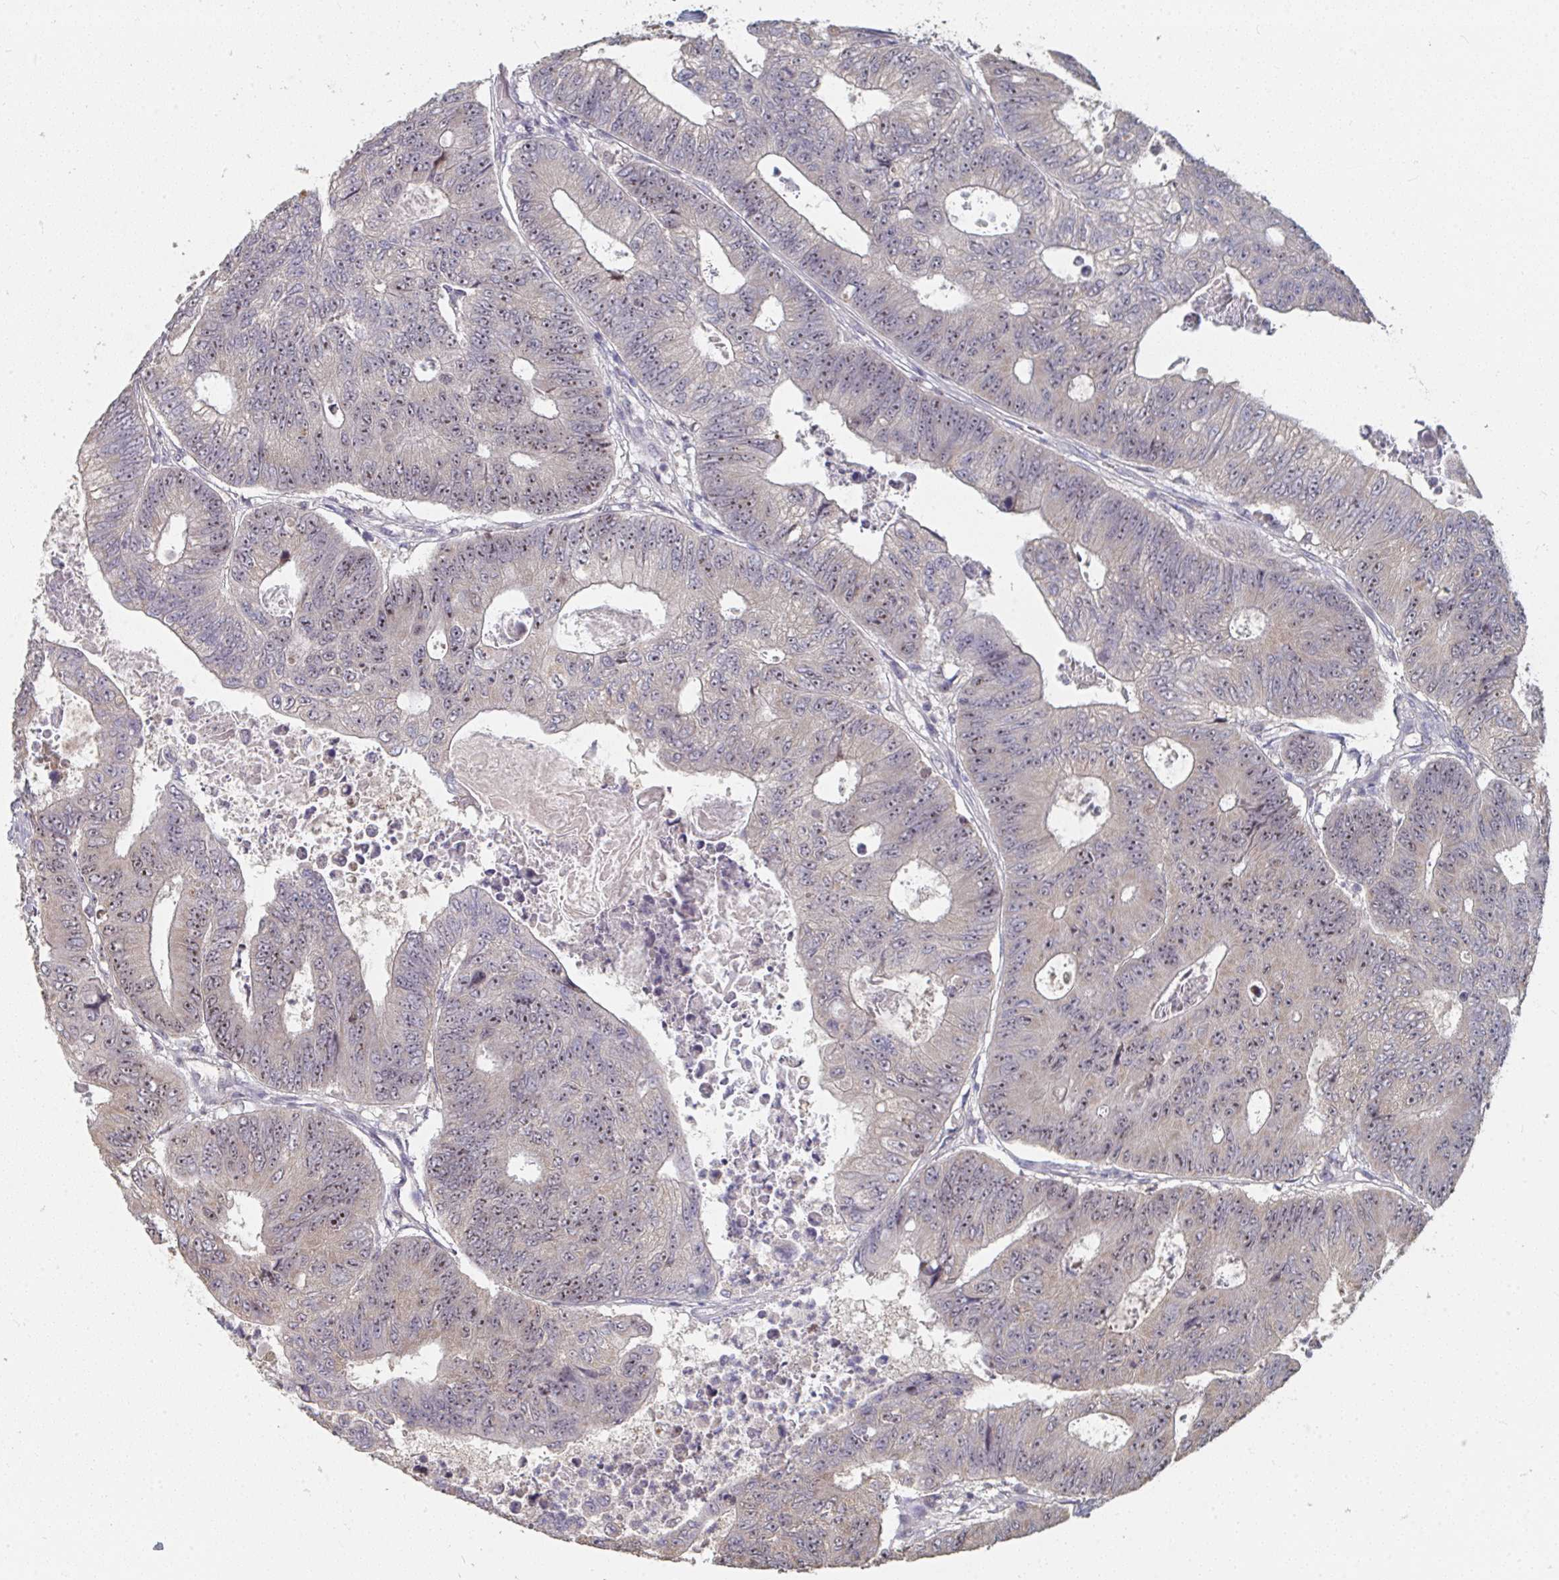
{"staining": {"intensity": "moderate", "quantity": "25%-75%", "location": "cytoplasmic/membranous,nuclear"}, "tissue": "colorectal cancer", "cell_type": "Tumor cells", "image_type": "cancer", "snomed": [{"axis": "morphology", "description": "Adenocarcinoma, NOS"}, {"axis": "topography", "description": "Colon"}], "caption": "Immunohistochemistry (DAB (3,3'-diaminobenzidine)) staining of colorectal cancer (adenocarcinoma) reveals moderate cytoplasmic/membranous and nuclear protein positivity in about 25%-75% of tumor cells. The staining was performed using DAB (3,3'-diaminobenzidine) to visualize the protein expression in brown, while the nuclei were stained in blue with hematoxylin (Magnification: 20x).", "gene": "LIX1", "patient": {"sex": "female", "age": 48}}